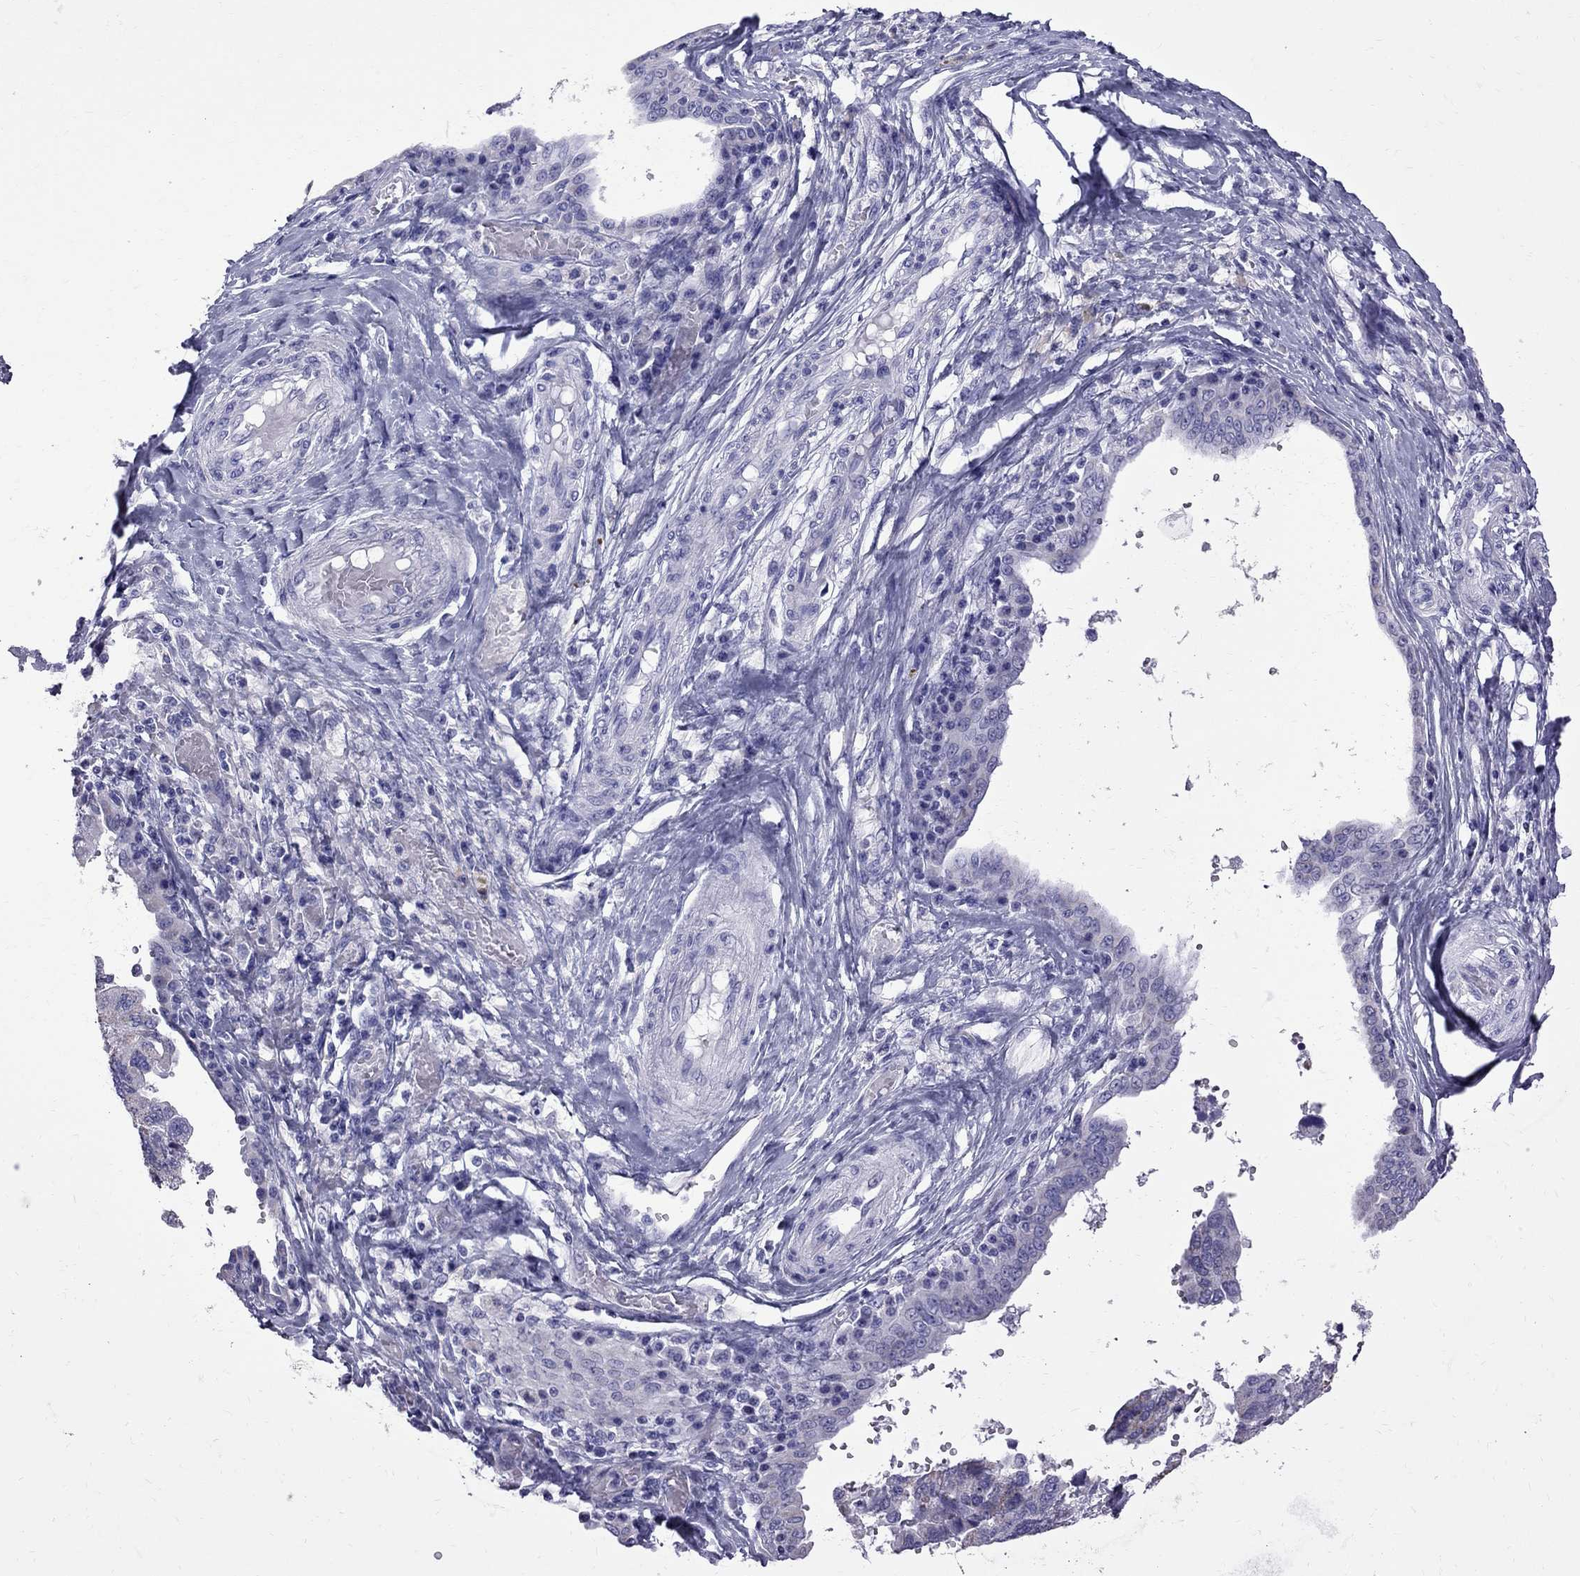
{"staining": {"intensity": "negative", "quantity": "none", "location": "none"}, "tissue": "ovarian cancer", "cell_type": "Tumor cells", "image_type": "cancer", "snomed": [{"axis": "morphology", "description": "Cystadenocarcinoma, serous, NOS"}, {"axis": "topography", "description": "Ovary"}], "caption": "Immunohistochemistry photomicrograph of neoplastic tissue: ovarian cancer (serous cystadenocarcinoma) stained with DAB (3,3'-diaminobenzidine) reveals no significant protein positivity in tumor cells.", "gene": "TTLL13", "patient": {"sex": "female", "age": 79}}